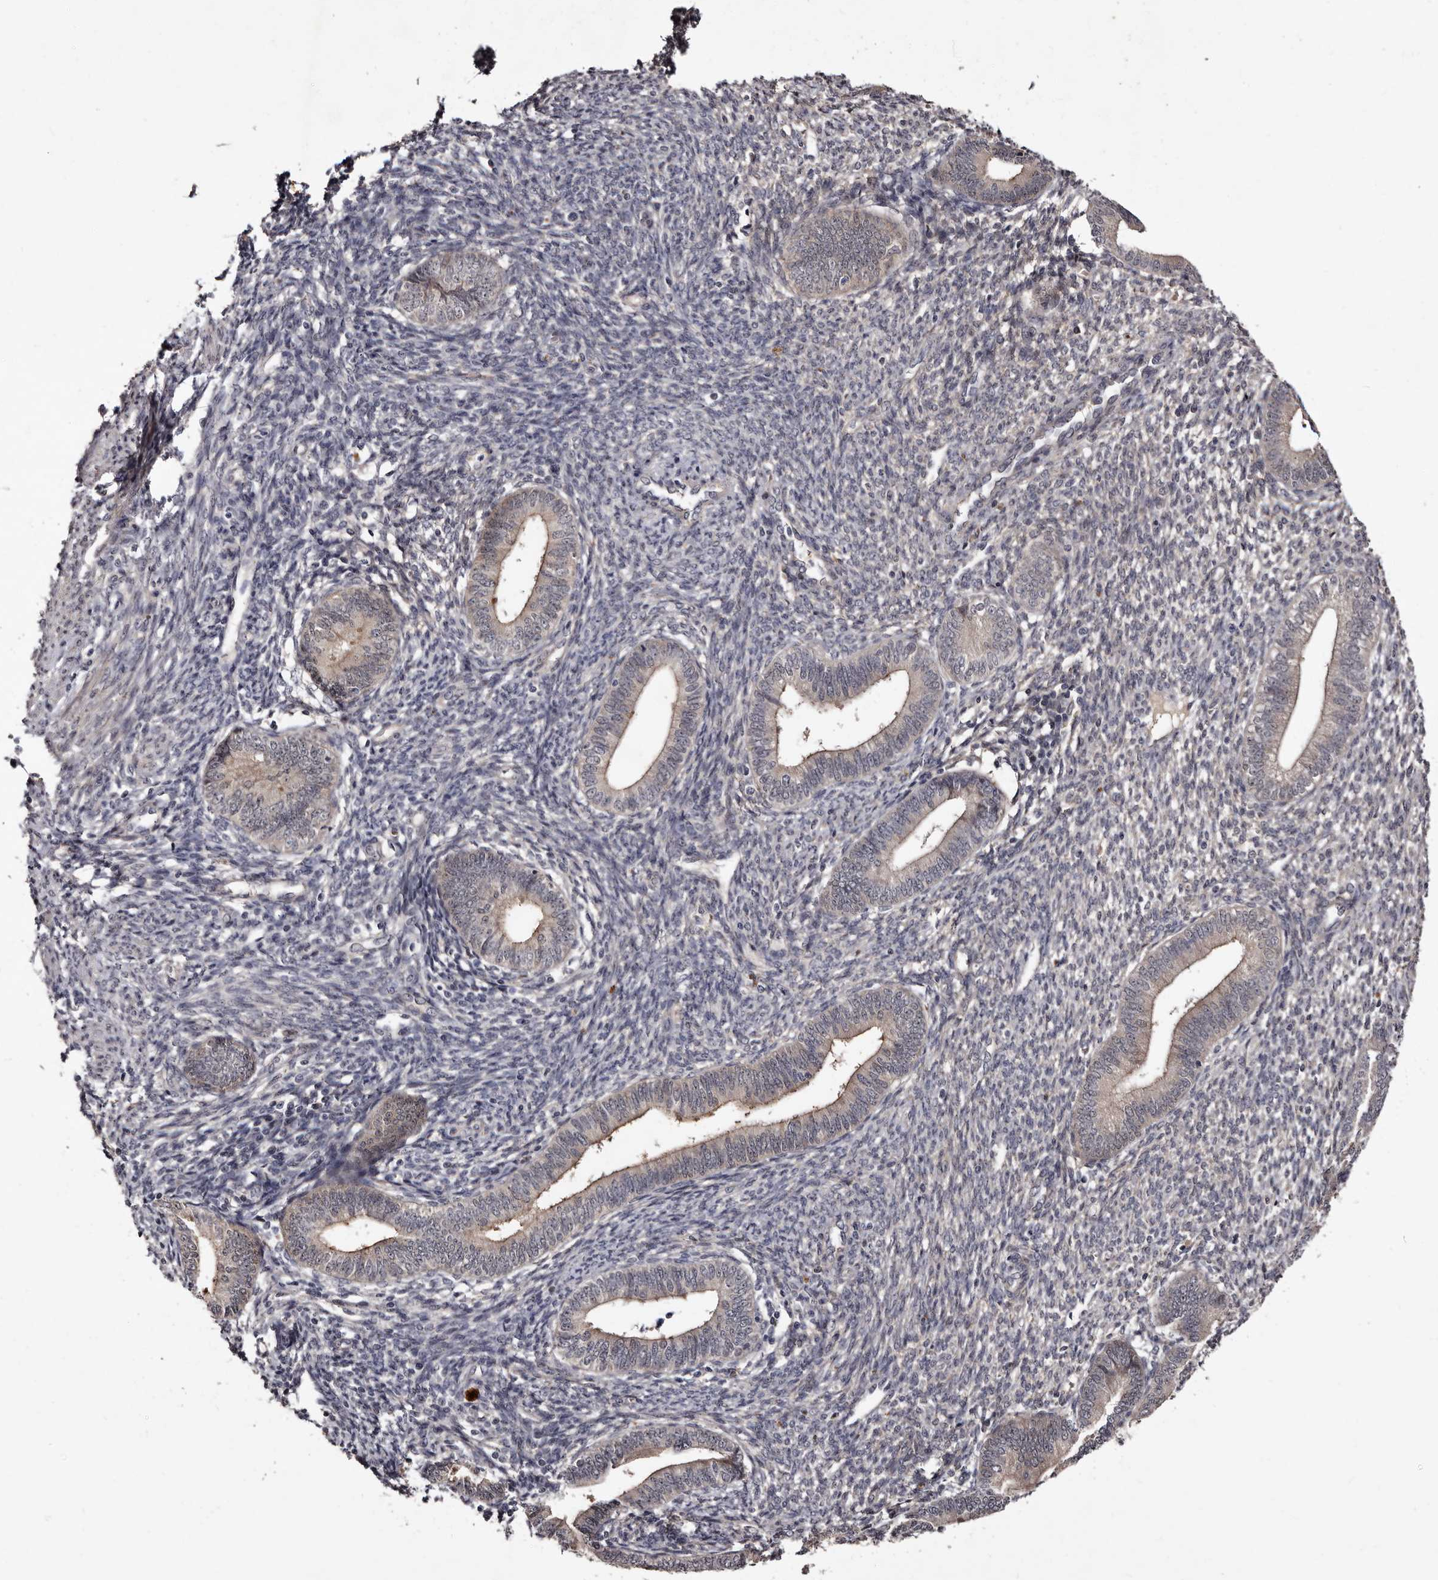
{"staining": {"intensity": "weak", "quantity": "<25%", "location": "cytoplasmic/membranous"}, "tissue": "endometrium", "cell_type": "Cells in endometrial stroma", "image_type": "normal", "snomed": [{"axis": "morphology", "description": "Normal tissue, NOS"}, {"axis": "topography", "description": "Endometrium"}], "caption": "Protein analysis of normal endometrium reveals no significant staining in cells in endometrial stroma. (DAB (3,3'-diaminobenzidine) immunohistochemistry visualized using brightfield microscopy, high magnification).", "gene": "LANCL2", "patient": {"sex": "female", "age": 46}}